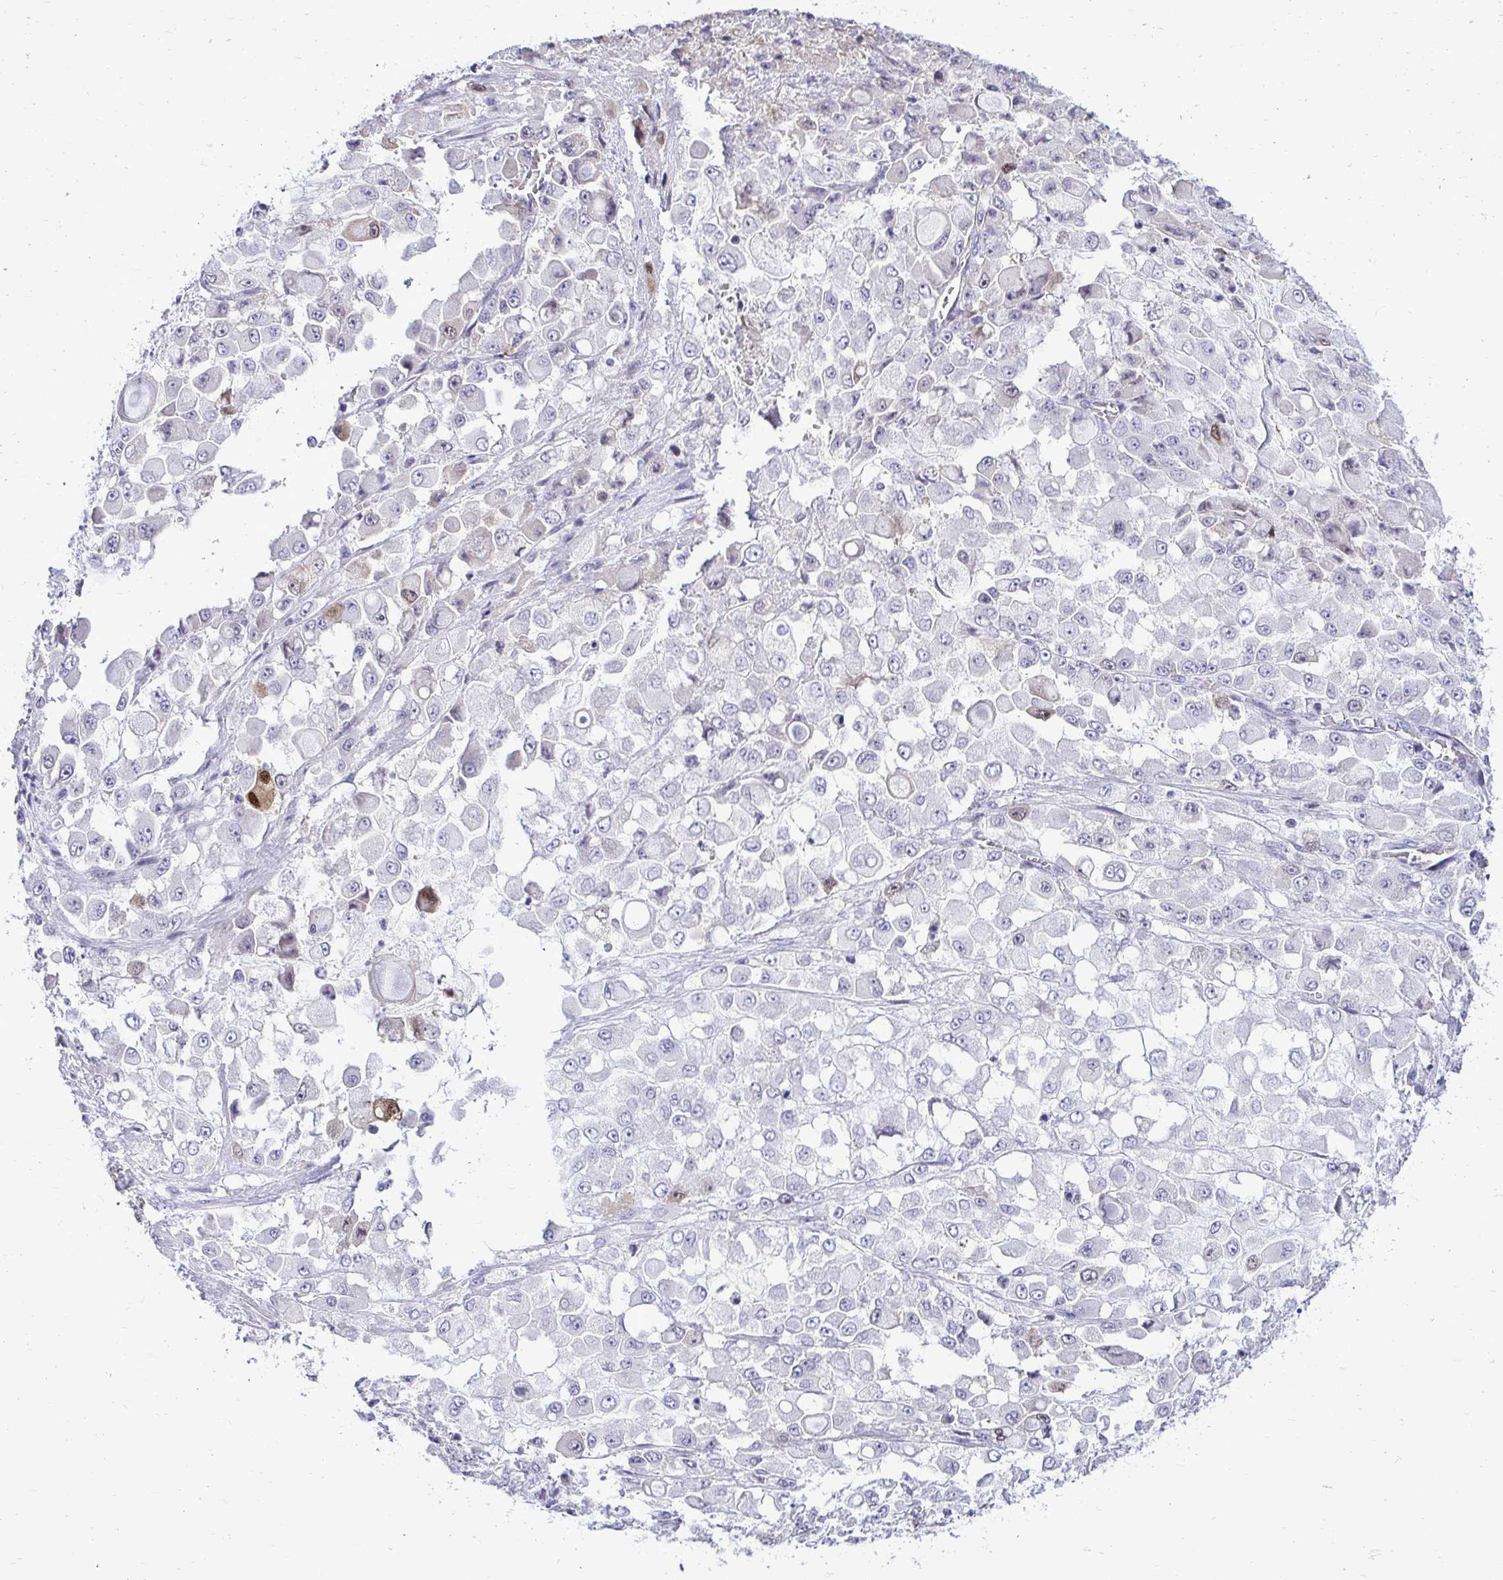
{"staining": {"intensity": "strong", "quantity": "<25%", "location": "cytoplasmic/membranous,nuclear"}, "tissue": "stomach cancer", "cell_type": "Tumor cells", "image_type": "cancer", "snomed": [{"axis": "morphology", "description": "Adenocarcinoma, NOS"}, {"axis": "topography", "description": "Stomach"}], "caption": "Strong cytoplasmic/membranous and nuclear positivity is present in about <25% of tumor cells in stomach cancer.", "gene": "CDC20", "patient": {"sex": "female", "age": 76}}